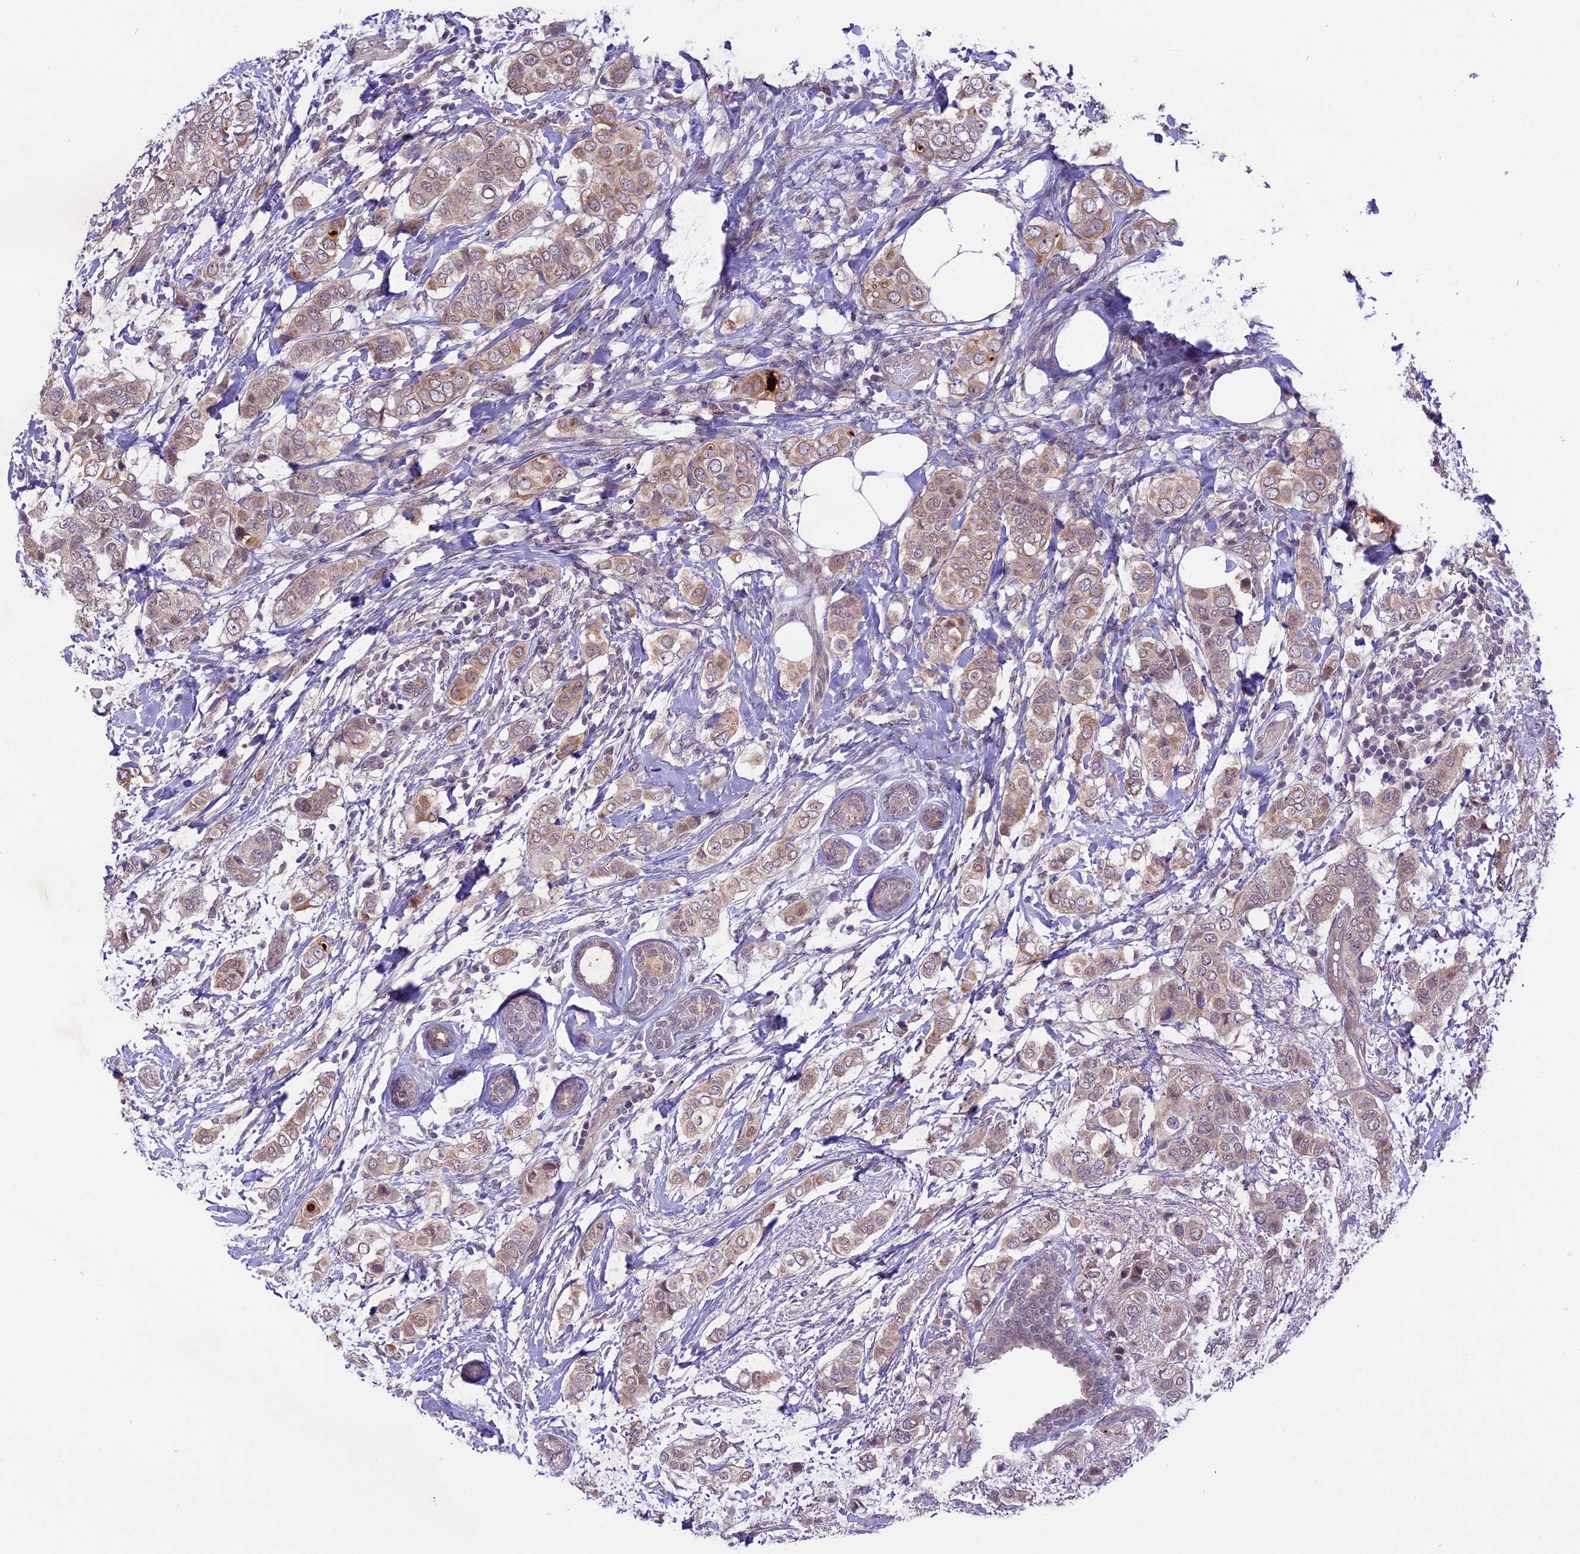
{"staining": {"intensity": "weak", "quantity": ">75%", "location": "cytoplasmic/membranous"}, "tissue": "breast cancer", "cell_type": "Tumor cells", "image_type": "cancer", "snomed": [{"axis": "morphology", "description": "Lobular carcinoma"}, {"axis": "topography", "description": "Breast"}], "caption": "Immunohistochemistry (IHC) histopathology image of human breast cancer stained for a protein (brown), which demonstrates low levels of weak cytoplasmic/membranous staining in about >75% of tumor cells.", "gene": "SPRED1", "patient": {"sex": "female", "age": 51}}